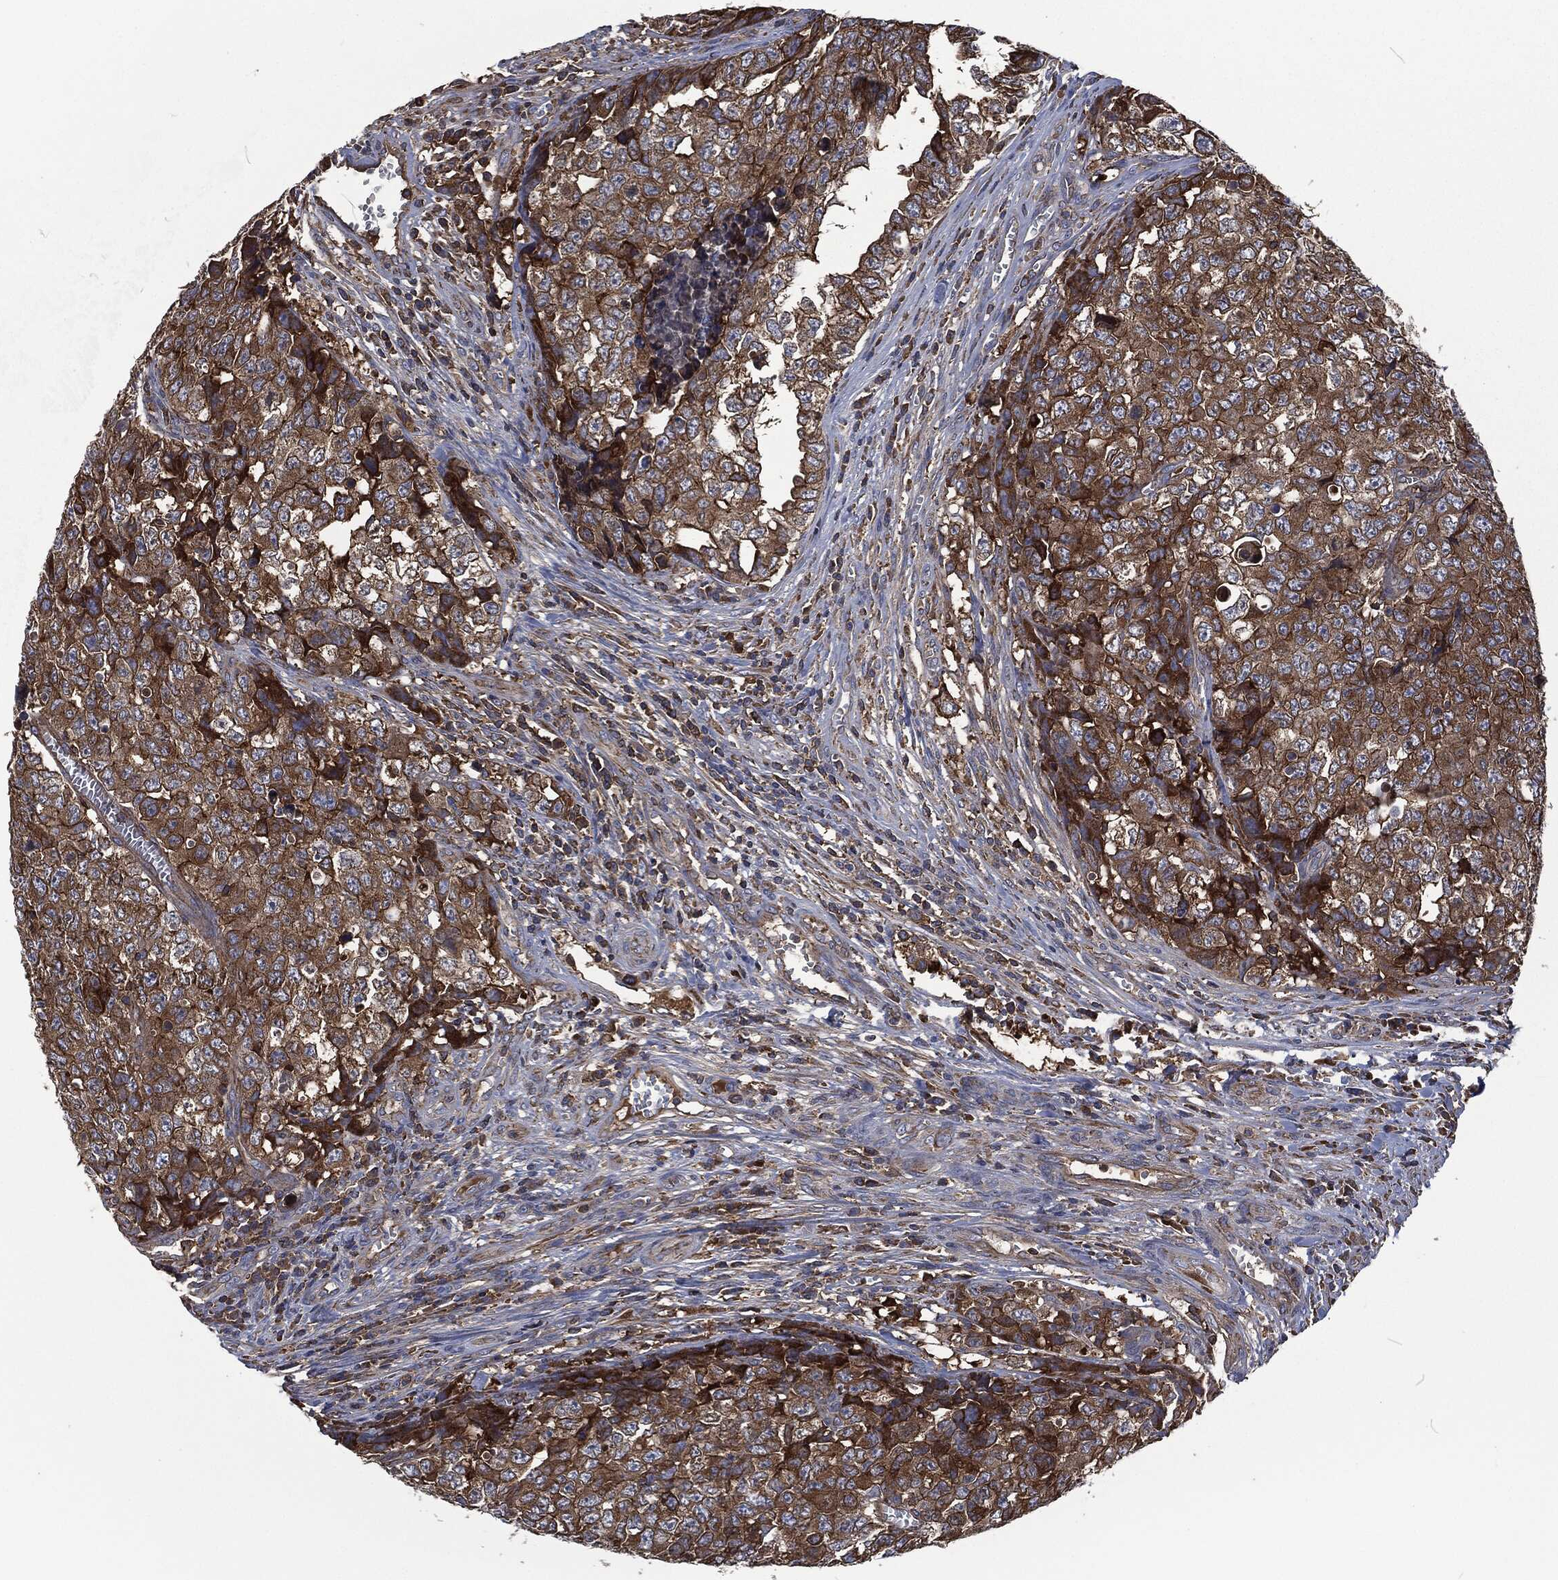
{"staining": {"intensity": "moderate", "quantity": ">75%", "location": "cytoplasmic/membranous"}, "tissue": "testis cancer", "cell_type": "Tumor cells", "image_type": "cancer", "snomed": [{"axis": "morphology", "description": "Carcinoma, Embryonal, NOS"}, {"axis": "topography", "description": "Testis"}], "caption": "Testis embryonal carcinoma tissue reveals moderate cytoplasmic/membranous positivity in approximately >75% of tumor cells", "gene": "LGALS9", "patient": {"sex": "male", "age": 23}}